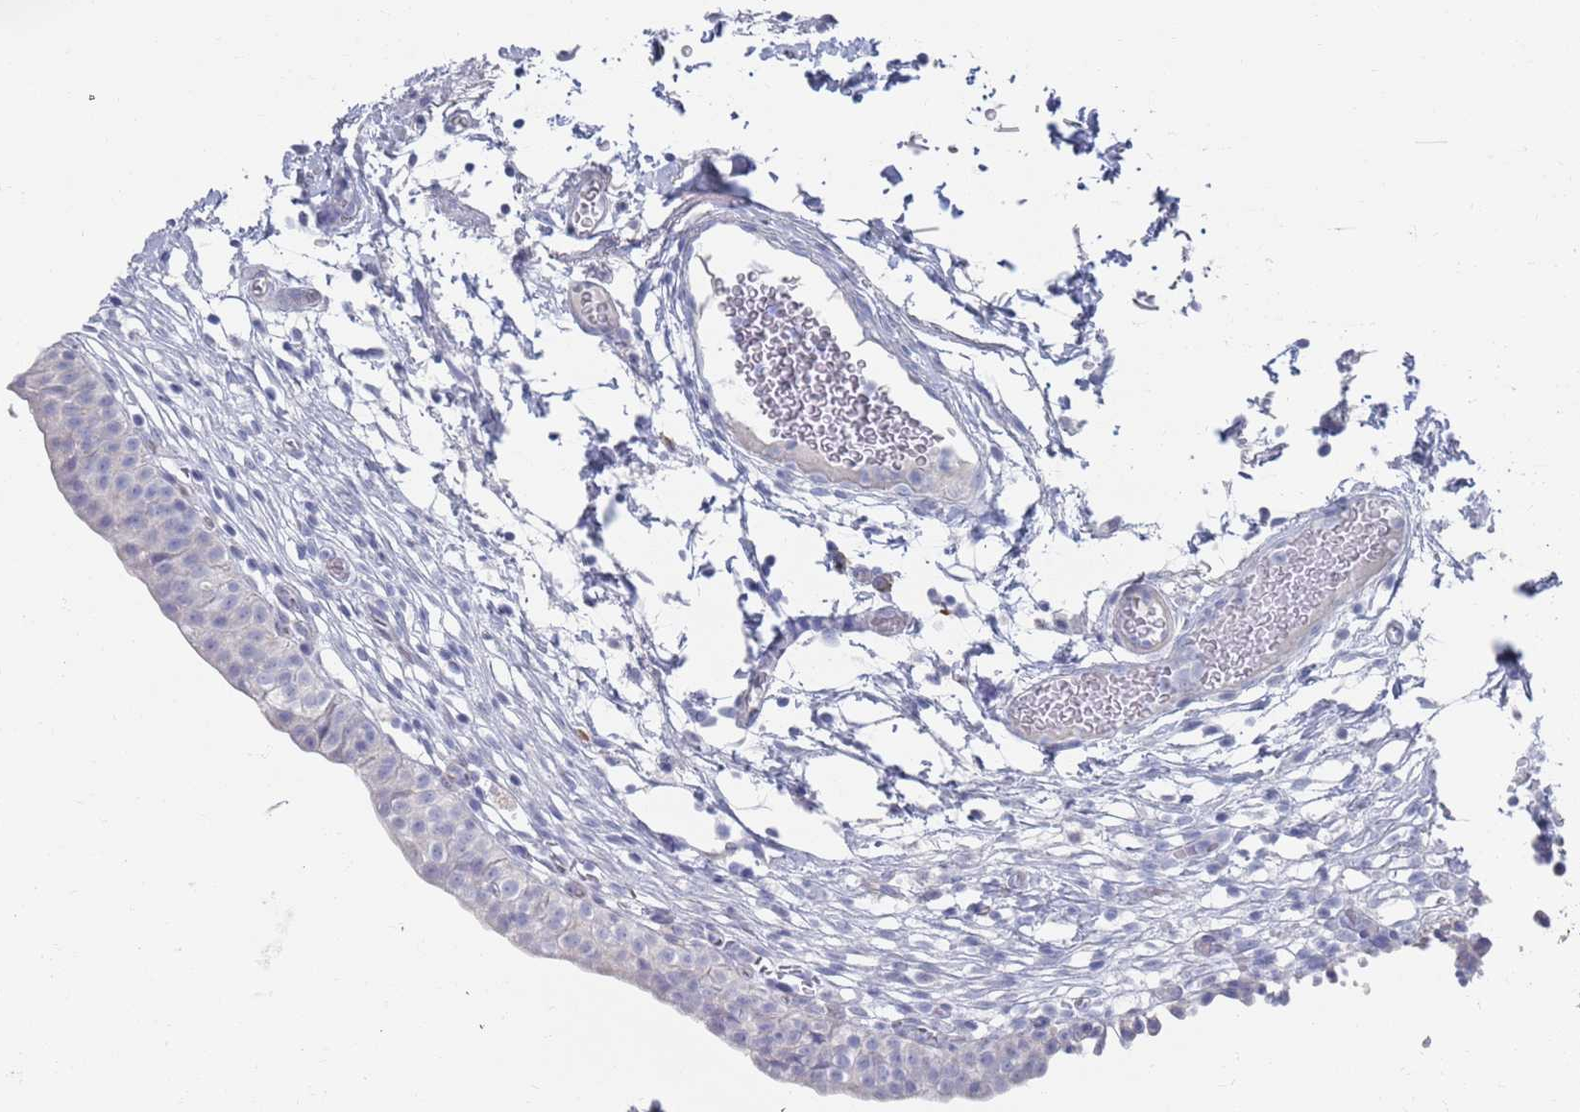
{"staining": {"intensity": "negative", "quantity": "none", "location": "none"}, "tissue": "urinary bladder", "cell_type": "Urothelial cells", "image_type": "normal", "snomed": [{"axis": "morphology", "description": "Normal tissue, NOS"}, {"axis": "topography", "description": "Urinary bladder"}, {"axis": "topography", "description": "Peripheral nerve tissue"}], "caption": "High power microscopy image of an immunohistochemistry (IHC) histopathology image of normal urinary bladder, revealing no significant staining in urothelial cells.", "gene": "MAT1A", "patient": {"sex": "male", "age": 55}}